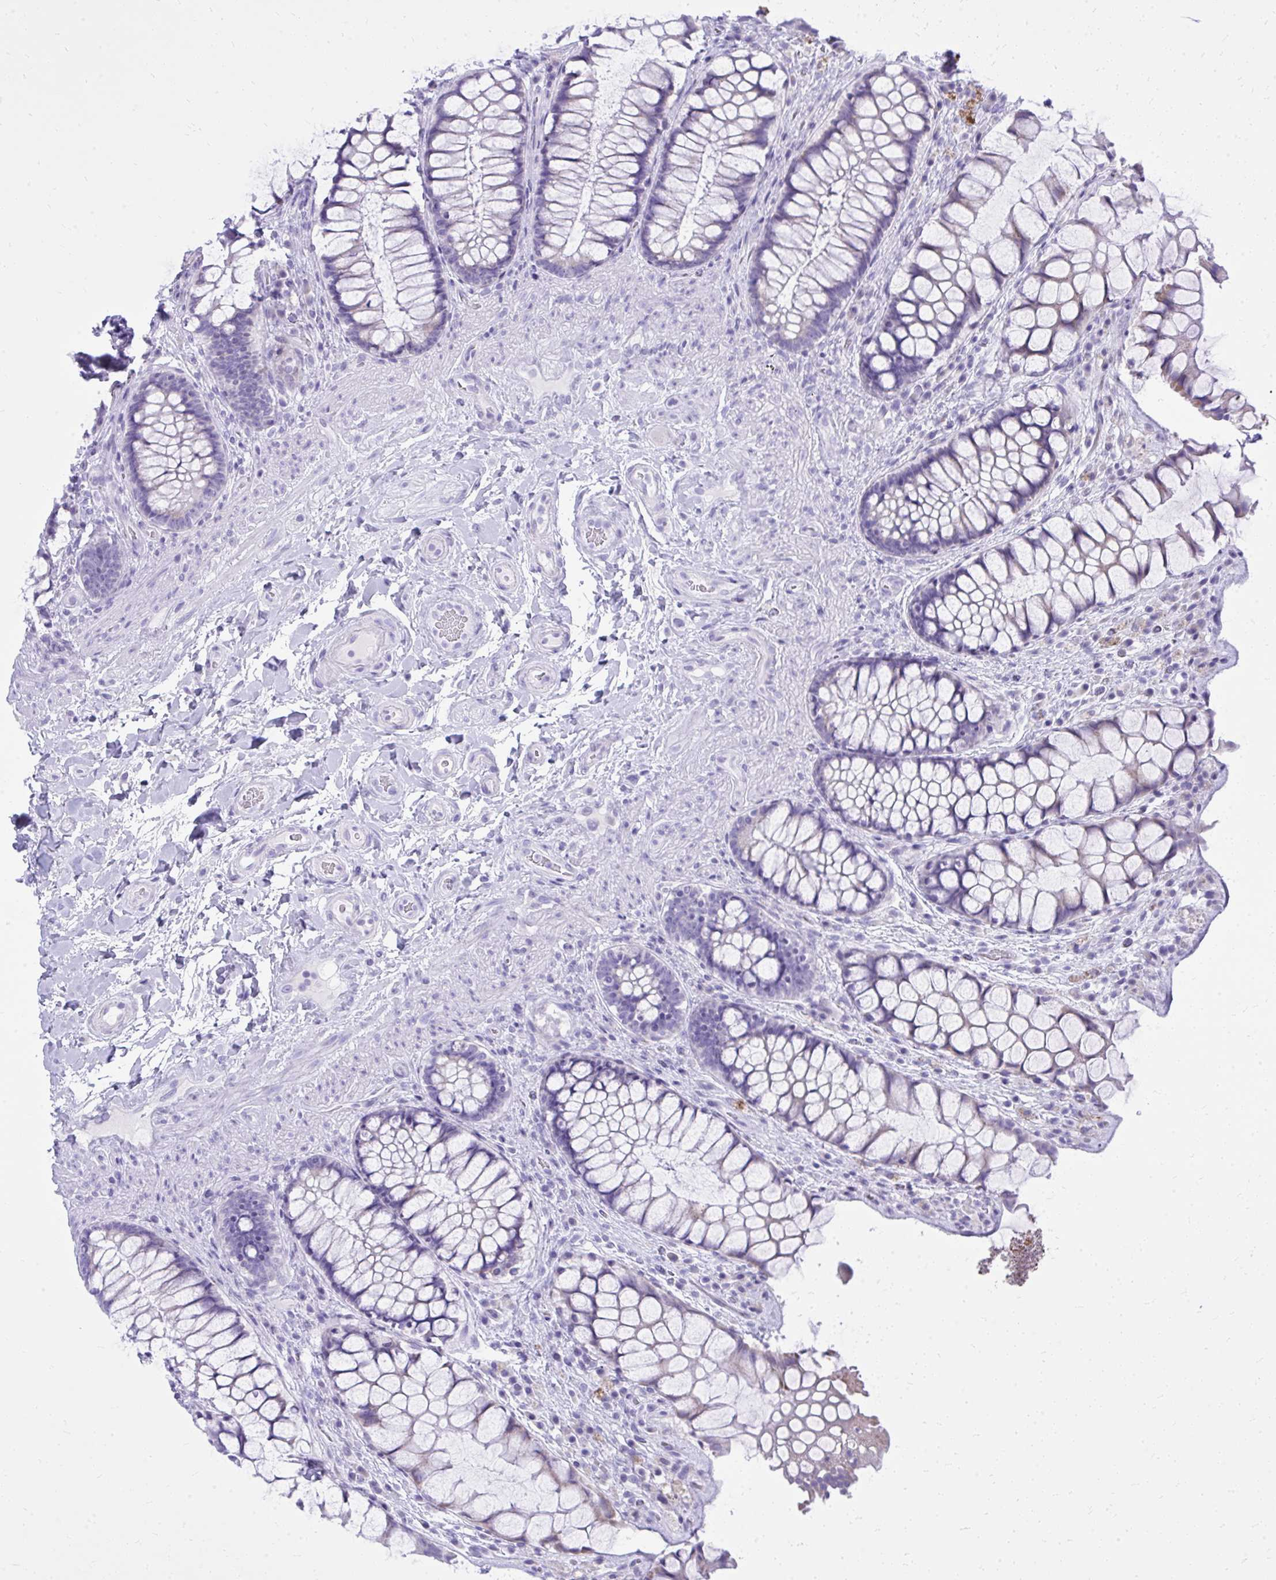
{"staining": {"intensity": "moderate", "quantity": "<25%", "location": "cytoplasmic/membranous"}, "tissue": "rectum", "cell_type": "Glandular cells", "image_type": "normal", "snomed": [{"axis": "morphology", "description": "Normal tissue, NOS"}, {"axis": "topography", "description": "Rectum"}], "caption": "The image demonstrates immunohistochemical staining of normal rectum. There is moderate cytoplasmic/membranous expression is appreciated in approximately <25% of glandular cells.", "gene": "BCL6B", "patient": {"sex": "female", "age": 58}}